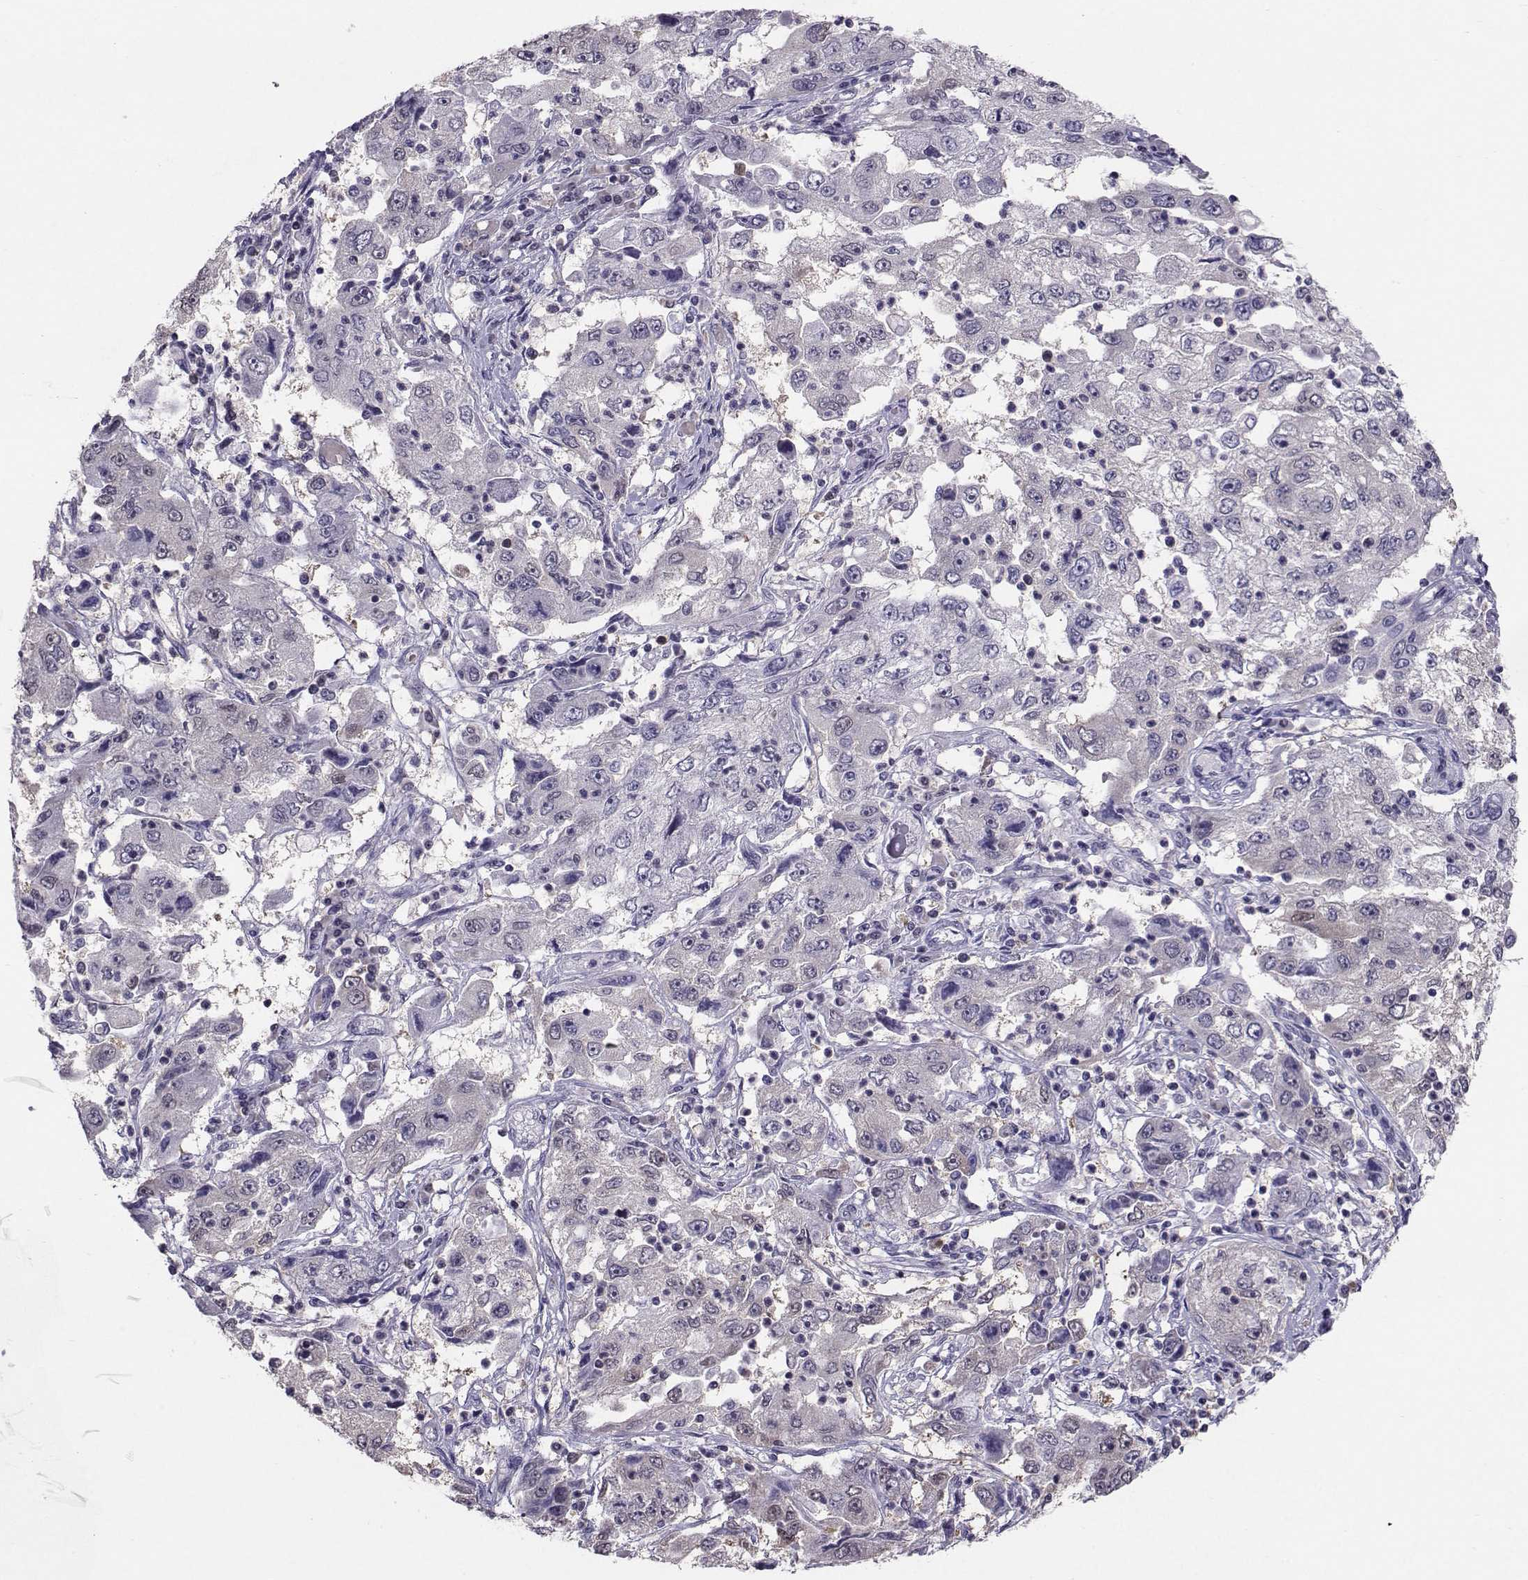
{"staining": {"intensity": "negative", "quantity": "none", "location": "none"}, "tissue": "cervical cancer", "cell_type": "Tumor cells", "image_type": "cancer", "snomed": [{"axis": "morphology", "description": "Squamous cell carcinoma, NOS"}, {"axis": "topography", "description": "Cervix"}], "caption": "Micrograph shows no significant protein staining in tumor cells of squamous cell carcinoma (cervical).", "gene": "PGK1", "patient": {"sex": "female", "age": 36}}